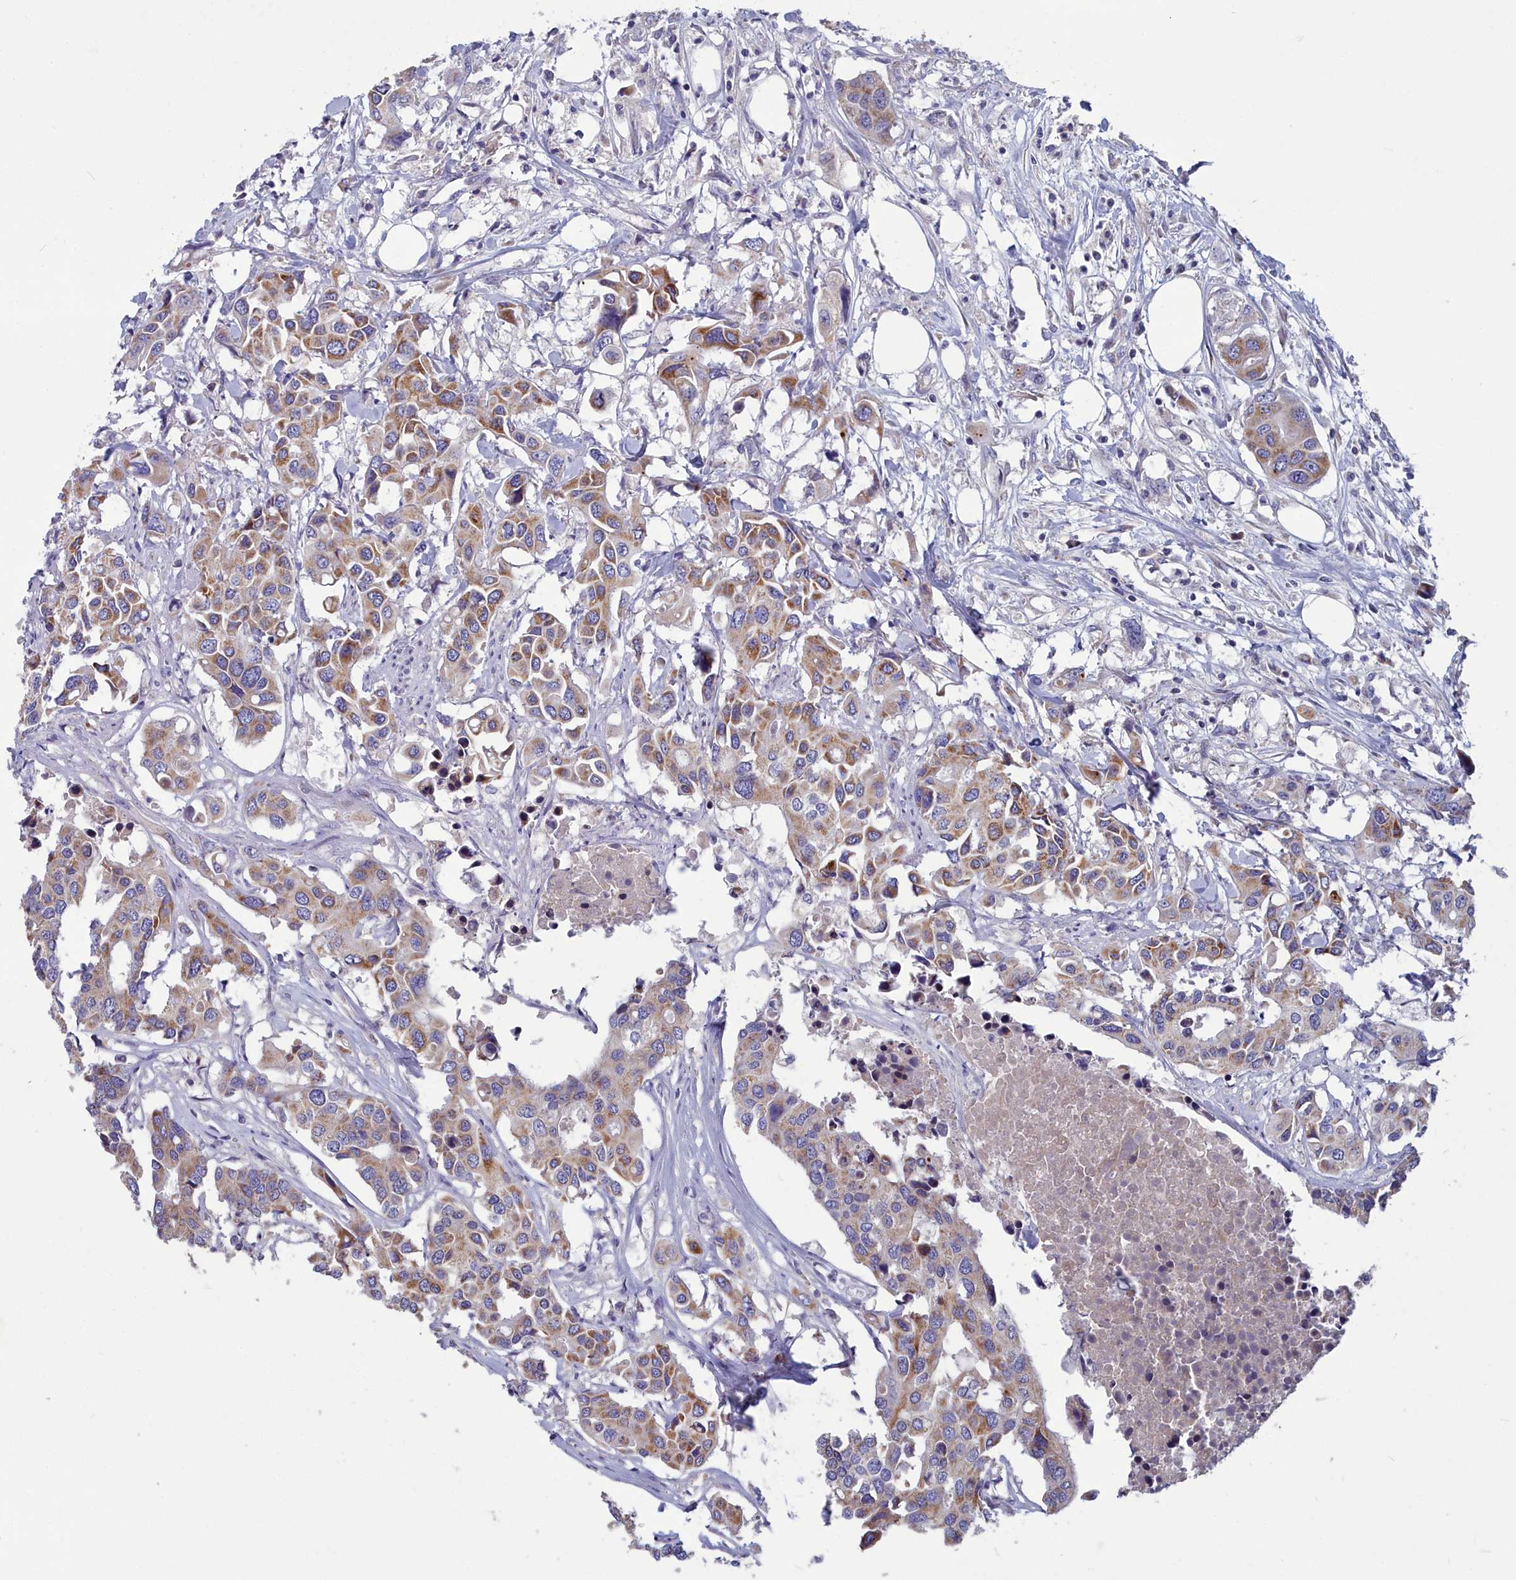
{"staining": {"intensity": "moderate", "quantity": ">75%", "location": "cytoplasmic/membranous"}, "tissue": "colorectal cancer", "cell_type": "Tumor cells", "image_type": "cancer", "snomed": [{"axis": "morphology", "description": "Adenocarcinoma, NOS"}, {"axis": "topography", "description": "Colon"}], "caption": "The micrograph displays a brown stain indicating the presence of a protein in the cytoplasmic/membranous of tumor cells in colorectal cancer. The staining was performed using DAB (3,3'-diaminobenzidine), with brown indicating positive protein expression. Nuclei are stained blue with hematoxylin.", "gene": "COX20", "patient": {"sex": "male", "age": 77}}